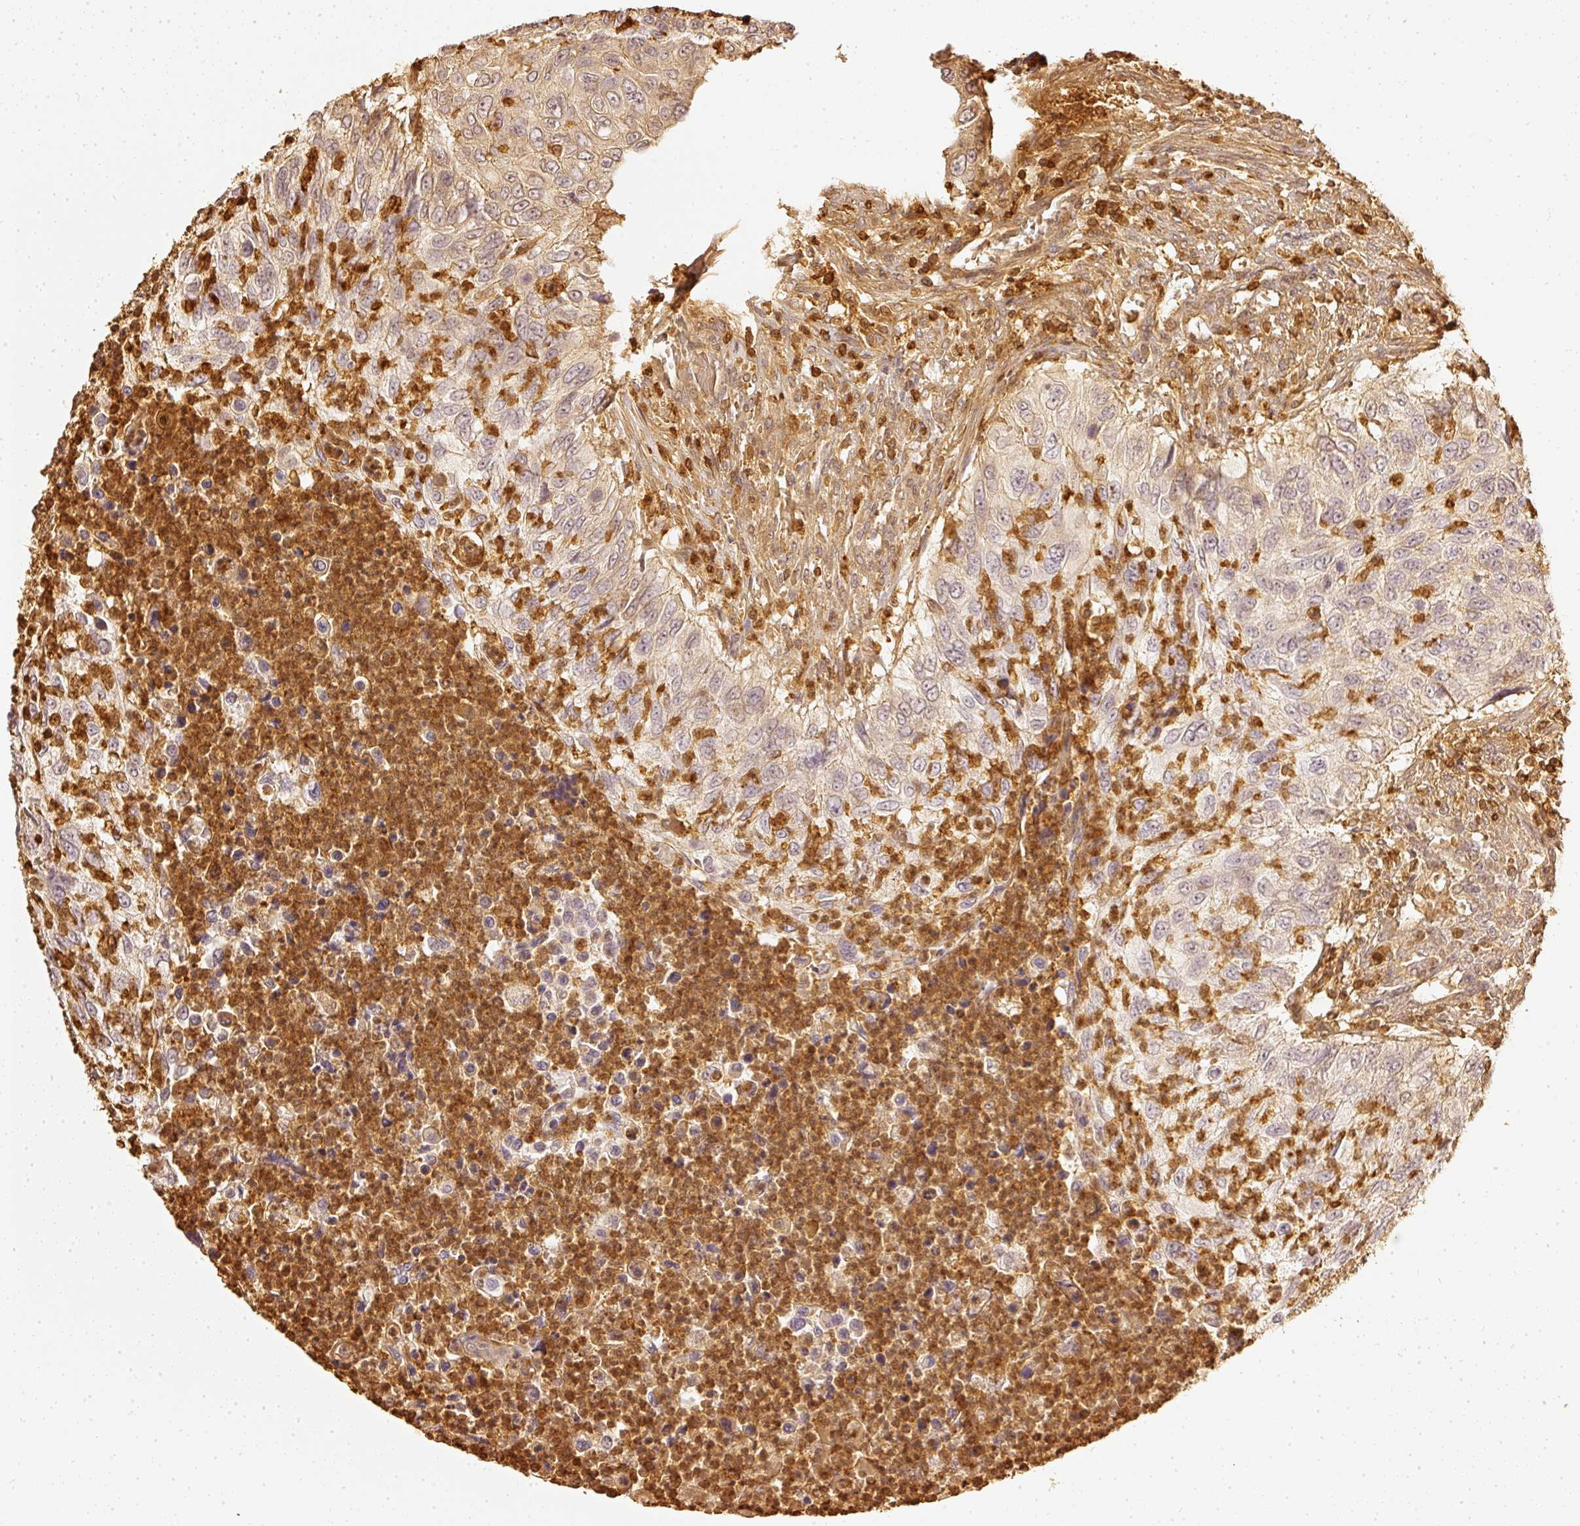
{"staining": {"intensity": "weak", "quantity": "<25%", "location": "cytoplasmic/membranous"}, "tissue": "urothelial cancer", "cell_type": "Tumor cells", "image_type": "cancer", "snomed": [{"axis": "morphology", "description": "Urothelial carcinoma, High grade"}, {"axis": "topography", "description": "Urinary bladder"}], "caption": "A photomicrograph of human urothelial carcinoma (high-grade) is negative for staining in tumor cells.", "gene": "PFN1", "patient": {"sex": "female", "age": 60}}